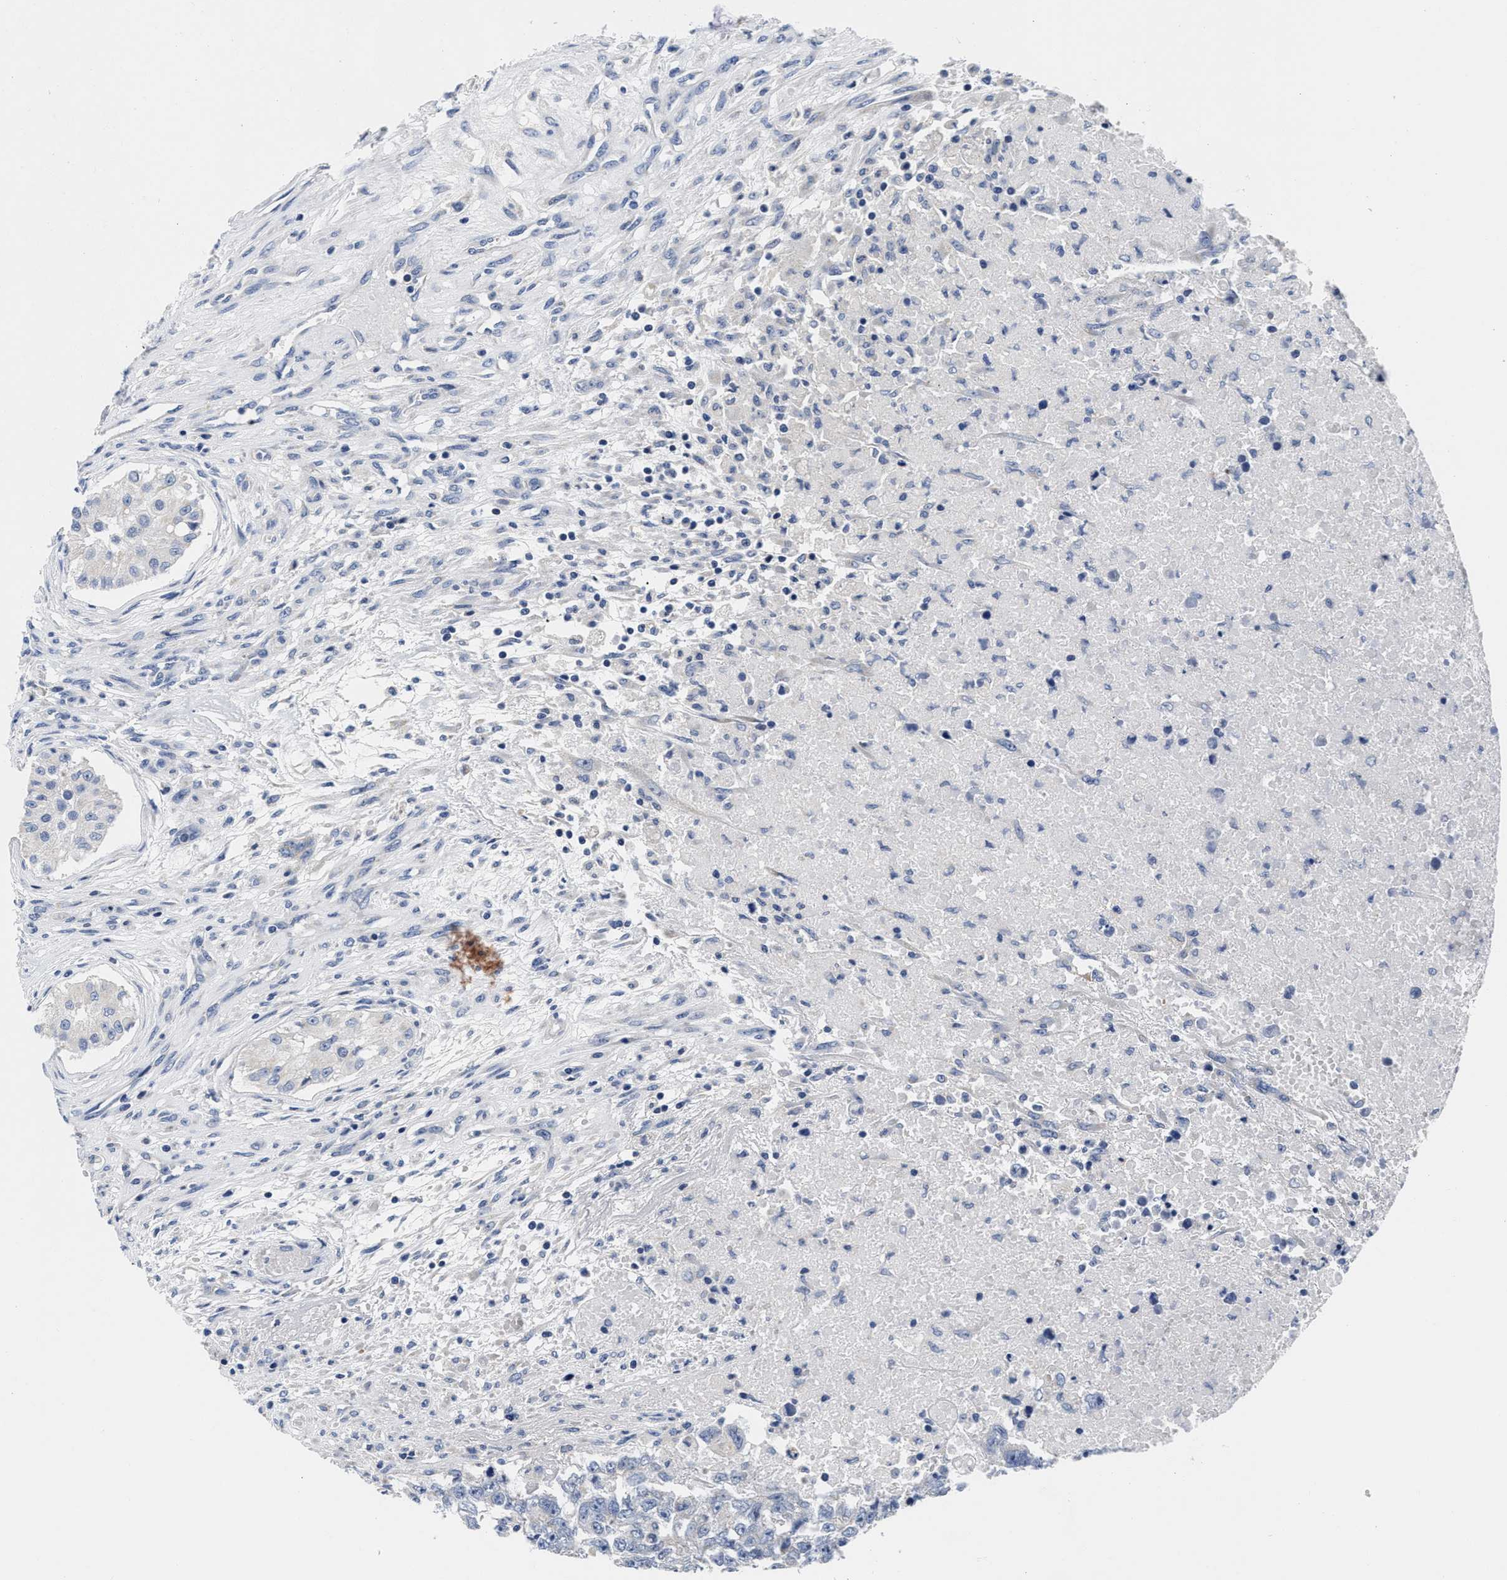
{"staining": {"intensity": "negative", "quantity": "none", "location": "none"}, "tissue": "testis cancer", "cell_type": "Tumor cells", "image_type": "cancer", "snomed": [{"axis": "morphology", "description": "Carcinoma, Embryonal, NOS"}, {"axis": "topography", "description": "Testis"}], "caption": "A micrograph of human testis embryonal carcinoma is negative for staining in tumor cells. Nuclei are stained in blue.", "gene": "SLC35F1", "patient": {"sex": "male", "age": 25}}